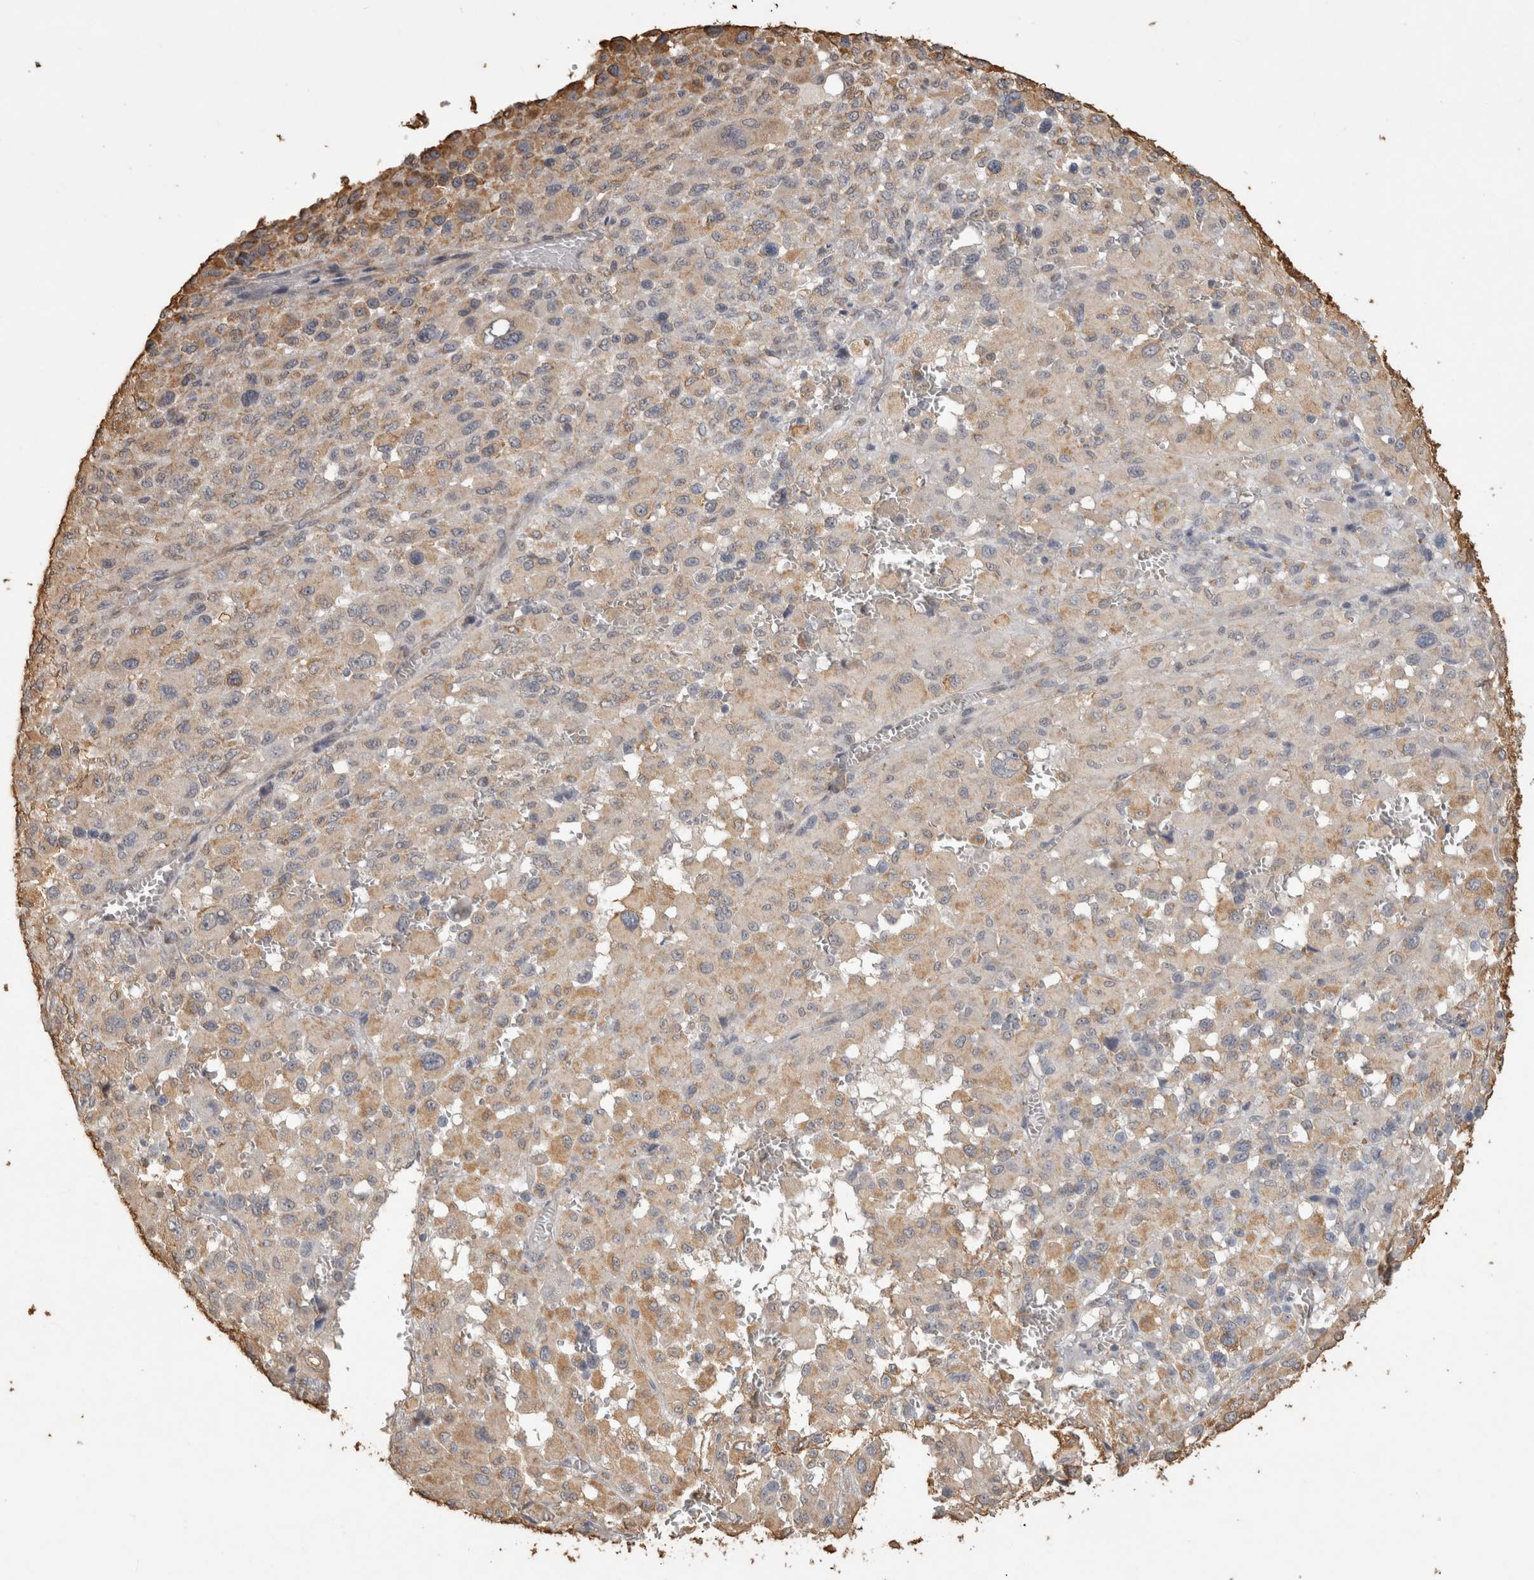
{"staining": {"intensity": "moderate", "quantity": "25%-75%", "location": "cytoplasmic/membranous"}, "tissue": "melanoma", "cell_type": "Tumor cells", "image_type": "cancer", "snomed": [{"axis": "morphology", "description": "Malignant melanoma, Metastatic site"}, {"axis": "topography", "description": "Skin"}], "caption": "The micrograph reveals immunohistochemical staining of malignant melanoma (metastatic site). There is moderate cytoplasmic/membranous staining is appreciated in approximately 25%-75% of tumor cells.", "gene": "REPS2", "patient": {"sex": "female", "age": 74}}